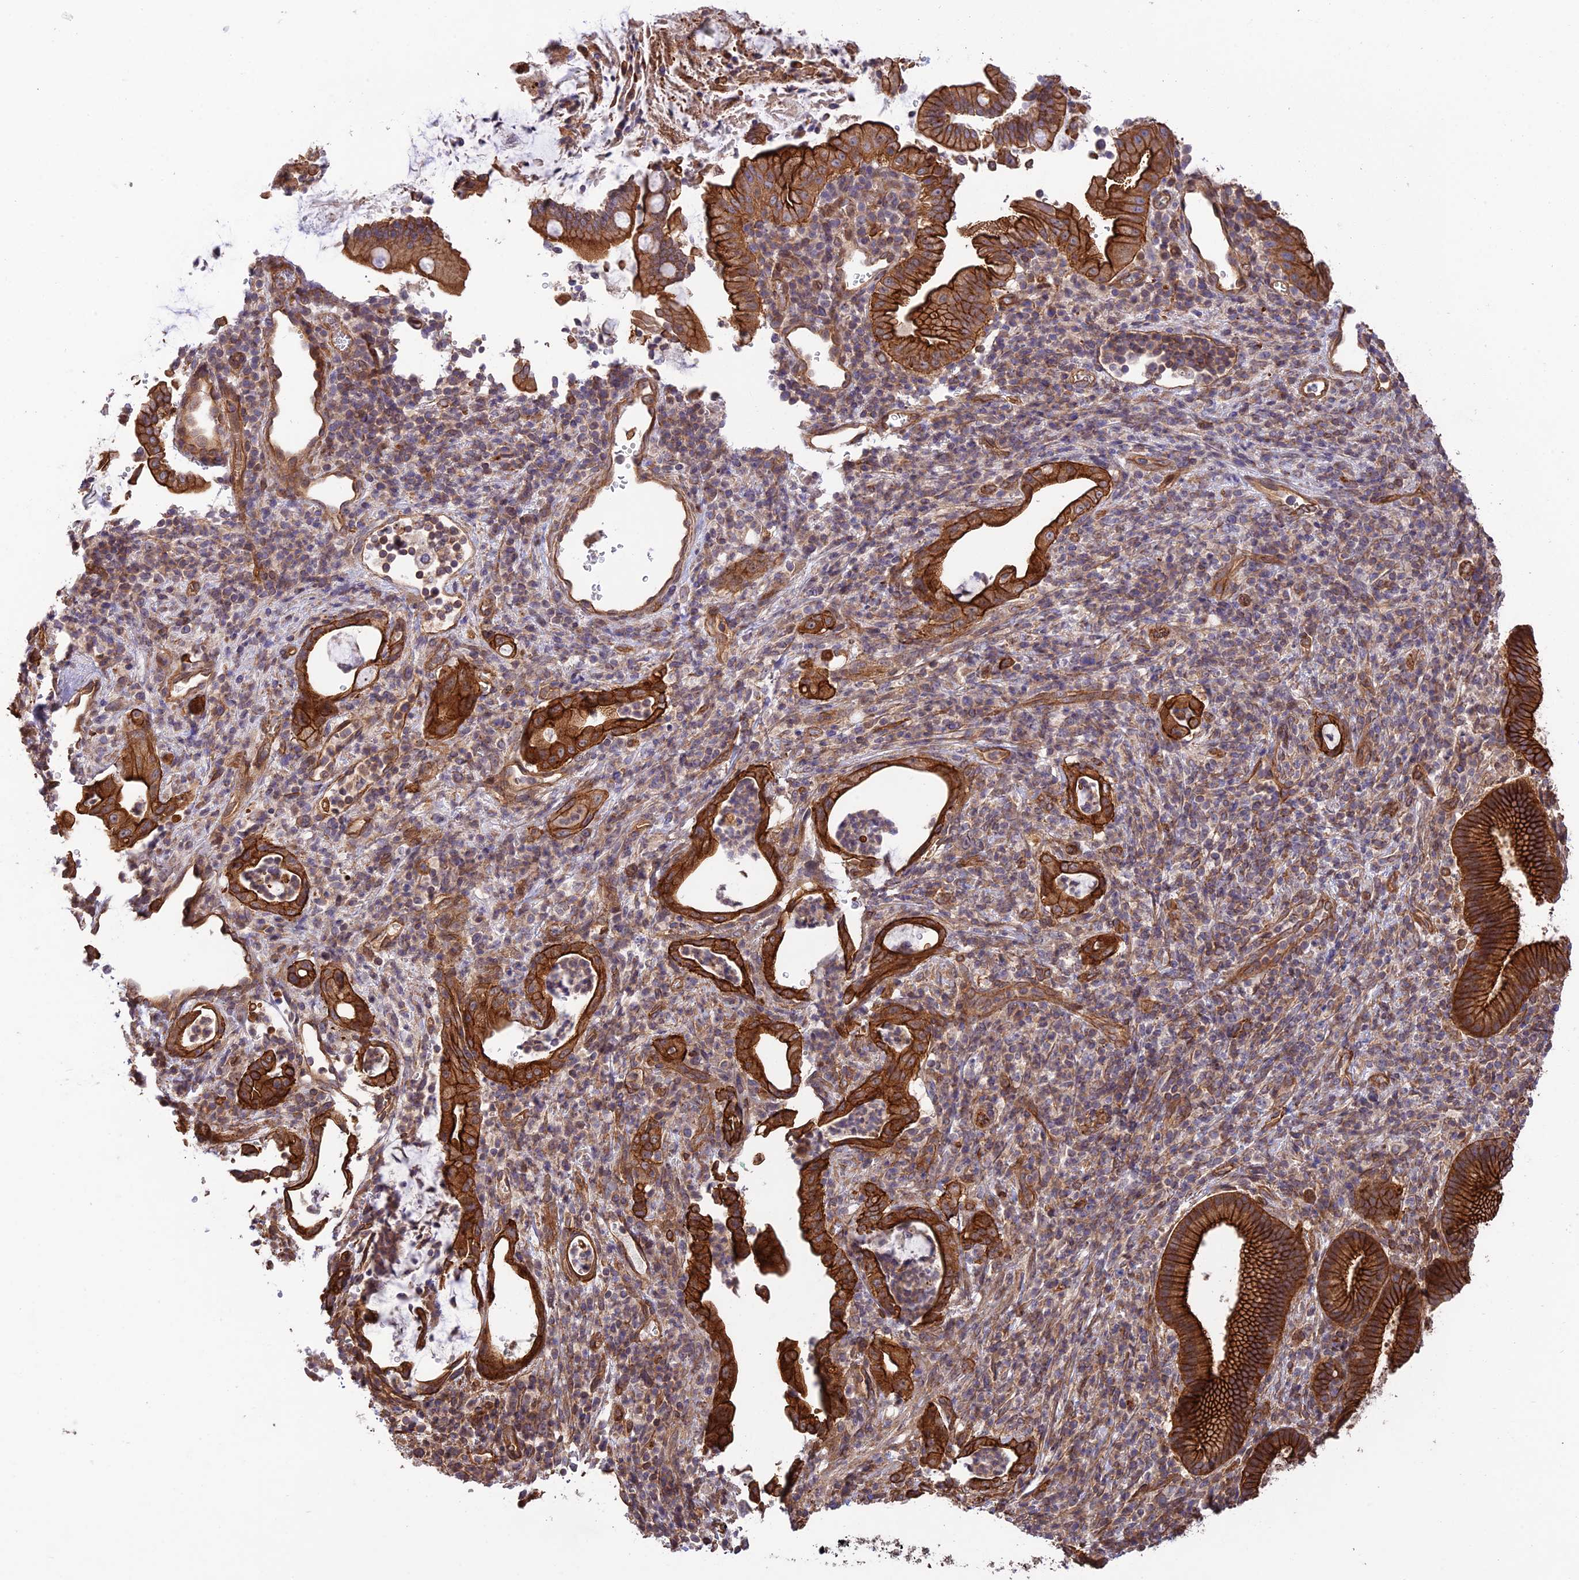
{"staining": {"intensity": "strong", "quantity": ">75%", "location": "cytoplasmic/membranous"}, "tissue": "pancreatic cancer", "cell_type": "Tumor cells", "image_type": "cancer", "snomed": [{"axis": "morphology", "description": "Normal tissue, NOS"}, {"axis": "morphology", "description": "Adenocarcinoma, NOS"}, {"axis": "topography", "description": "Pancreas"}], "caption": "Immunohistochemical staining of adenocarcinoma (pancreatic) demonstrates high levels of strong cytoplasmic/membranous protein positivity in approximately >75% of tumor cells.", "gene": "HOMER2", "patient": {"sex": "female", "age": 55}}